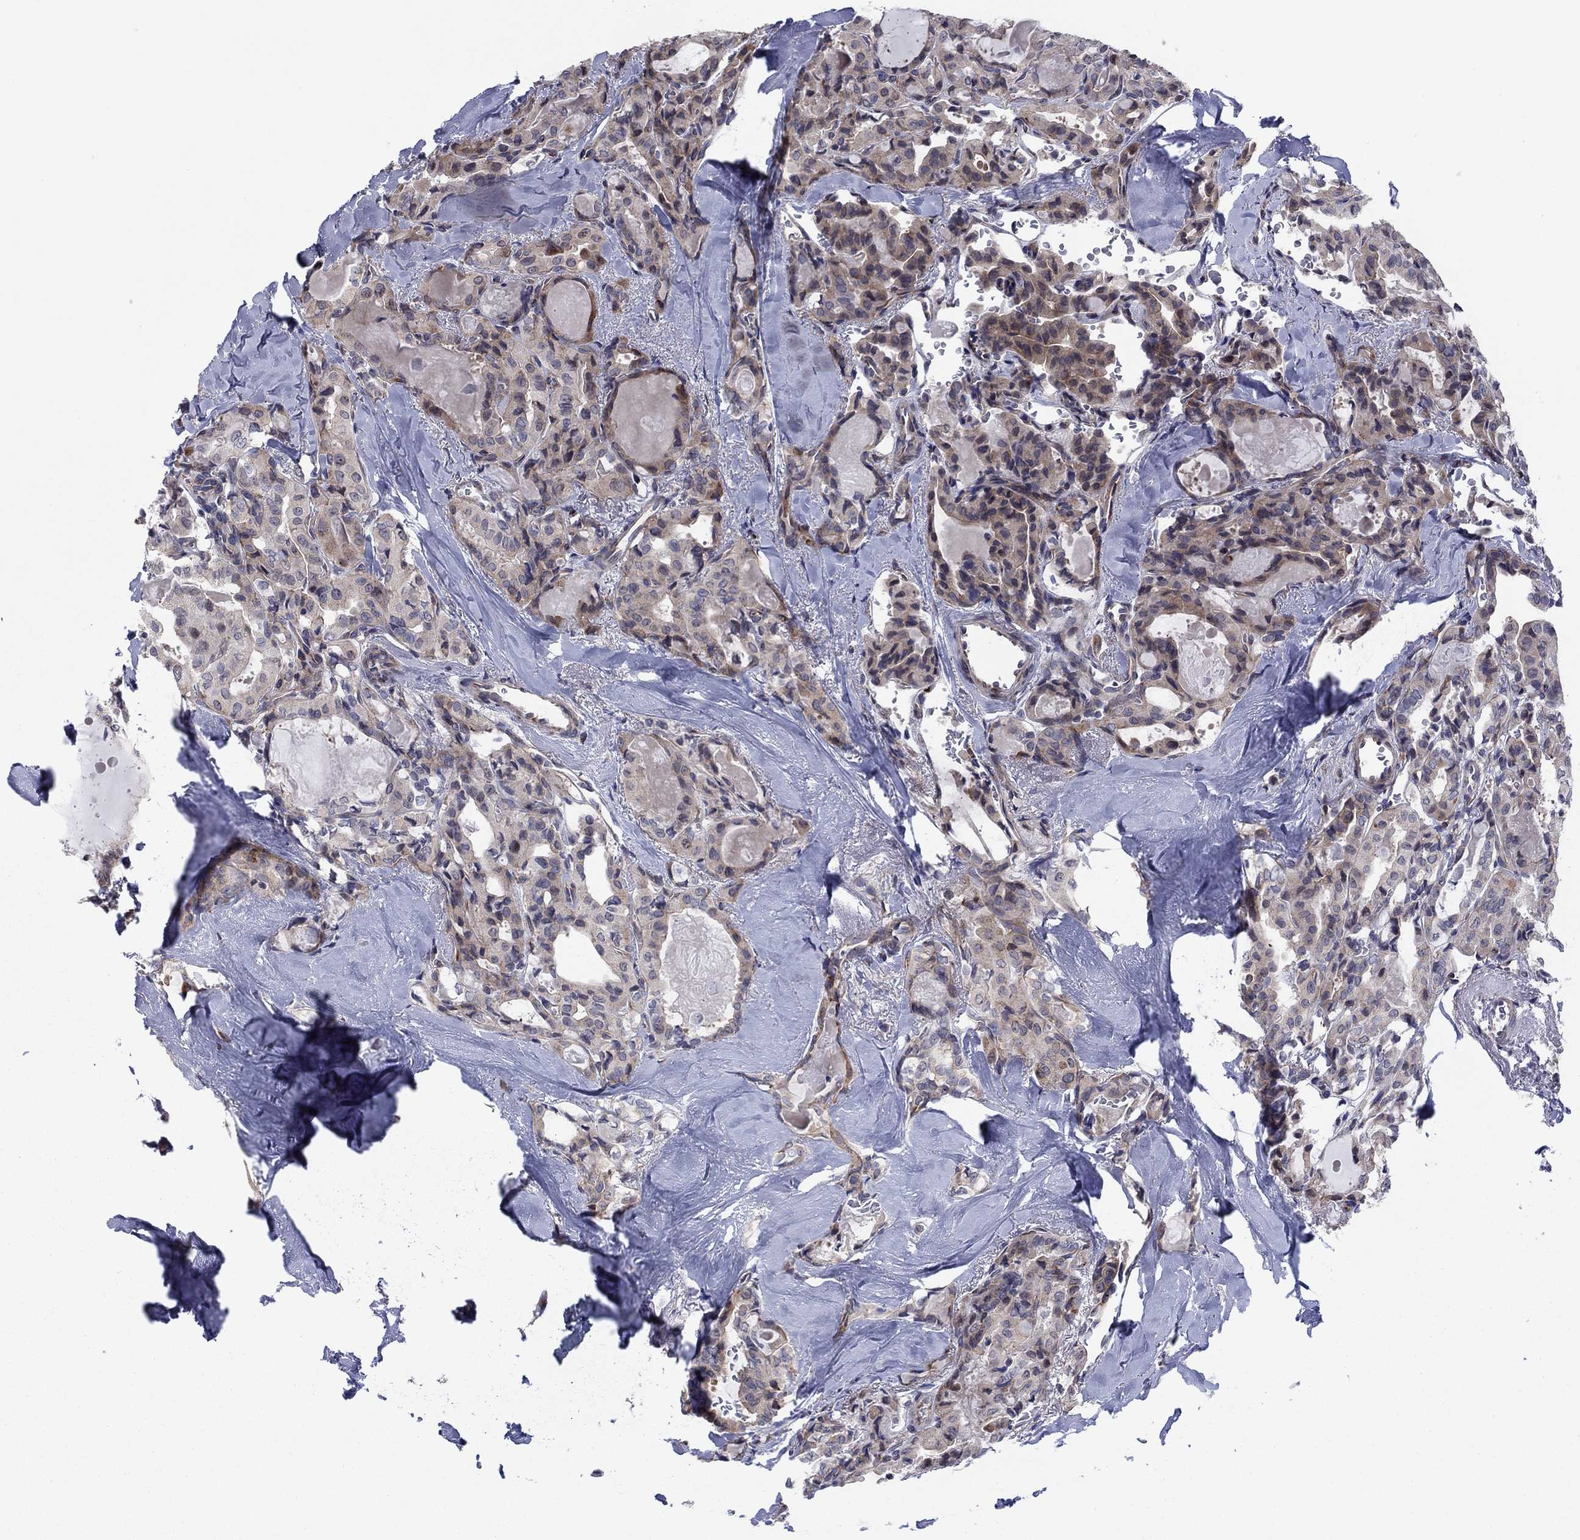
{"staining": {"intensity": "weak", "quantity": "<25%", "location": "cytoplasmic/membranous"}, "tissue": "thyroid cancer", "cell_type": "Tumor cells", "image_type": "cancer", "snomed": [{"axis": "morphology", "description": "Papillary adenocarcinoma, NOS"}, {"axis": "topography", "description": "Thyroid gland"}], "caption": "Tumor cells show no significant expression in thyroid papillary adenocarcinoma.", "gene": "GPR155", "patient": {"sex": "female", "age": 41}}